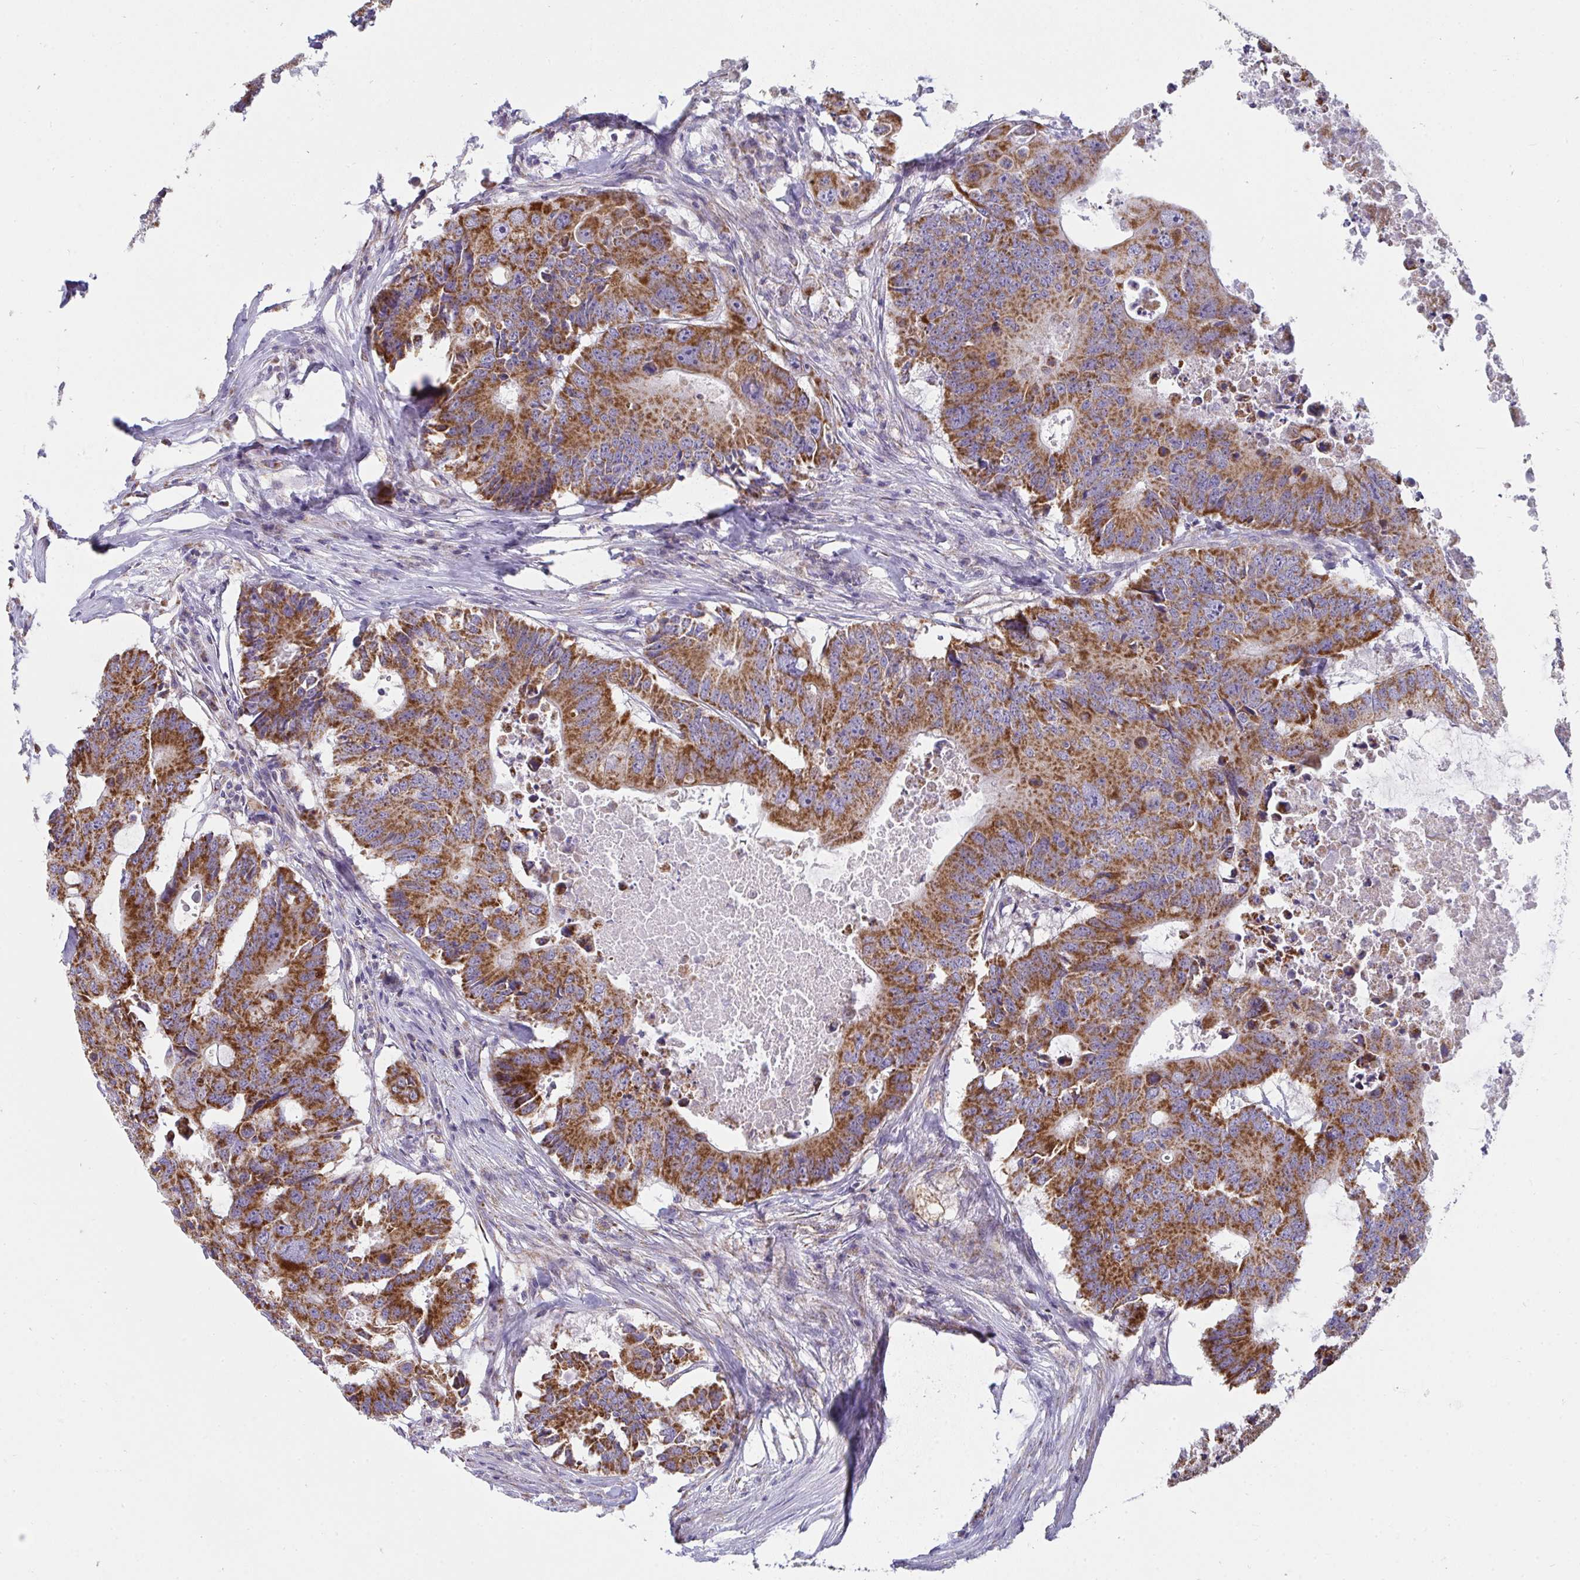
{"staining": {"intensity": "strong", "quantity": ">75%", "location": "cytoplasmic/membranous"}, "tissue": "colorectal cancer", "cell_type": "Tumor cells", "image_type": "cancer", "snomed": [{"axis": "morphology", "description": "Adenocarcinoma, NOS"}, {"axis": "topography", "description": "Colon"}], "caption": "Immunohistochemistry micrograph of colorectal cancer stained for a protein (brown), which displays high levels of strong cytoplasmic/membranous expression in approximately >75% of tumor cells.", "gene": "FAHD1", "patient": {"sex": "male", "age": 71}}